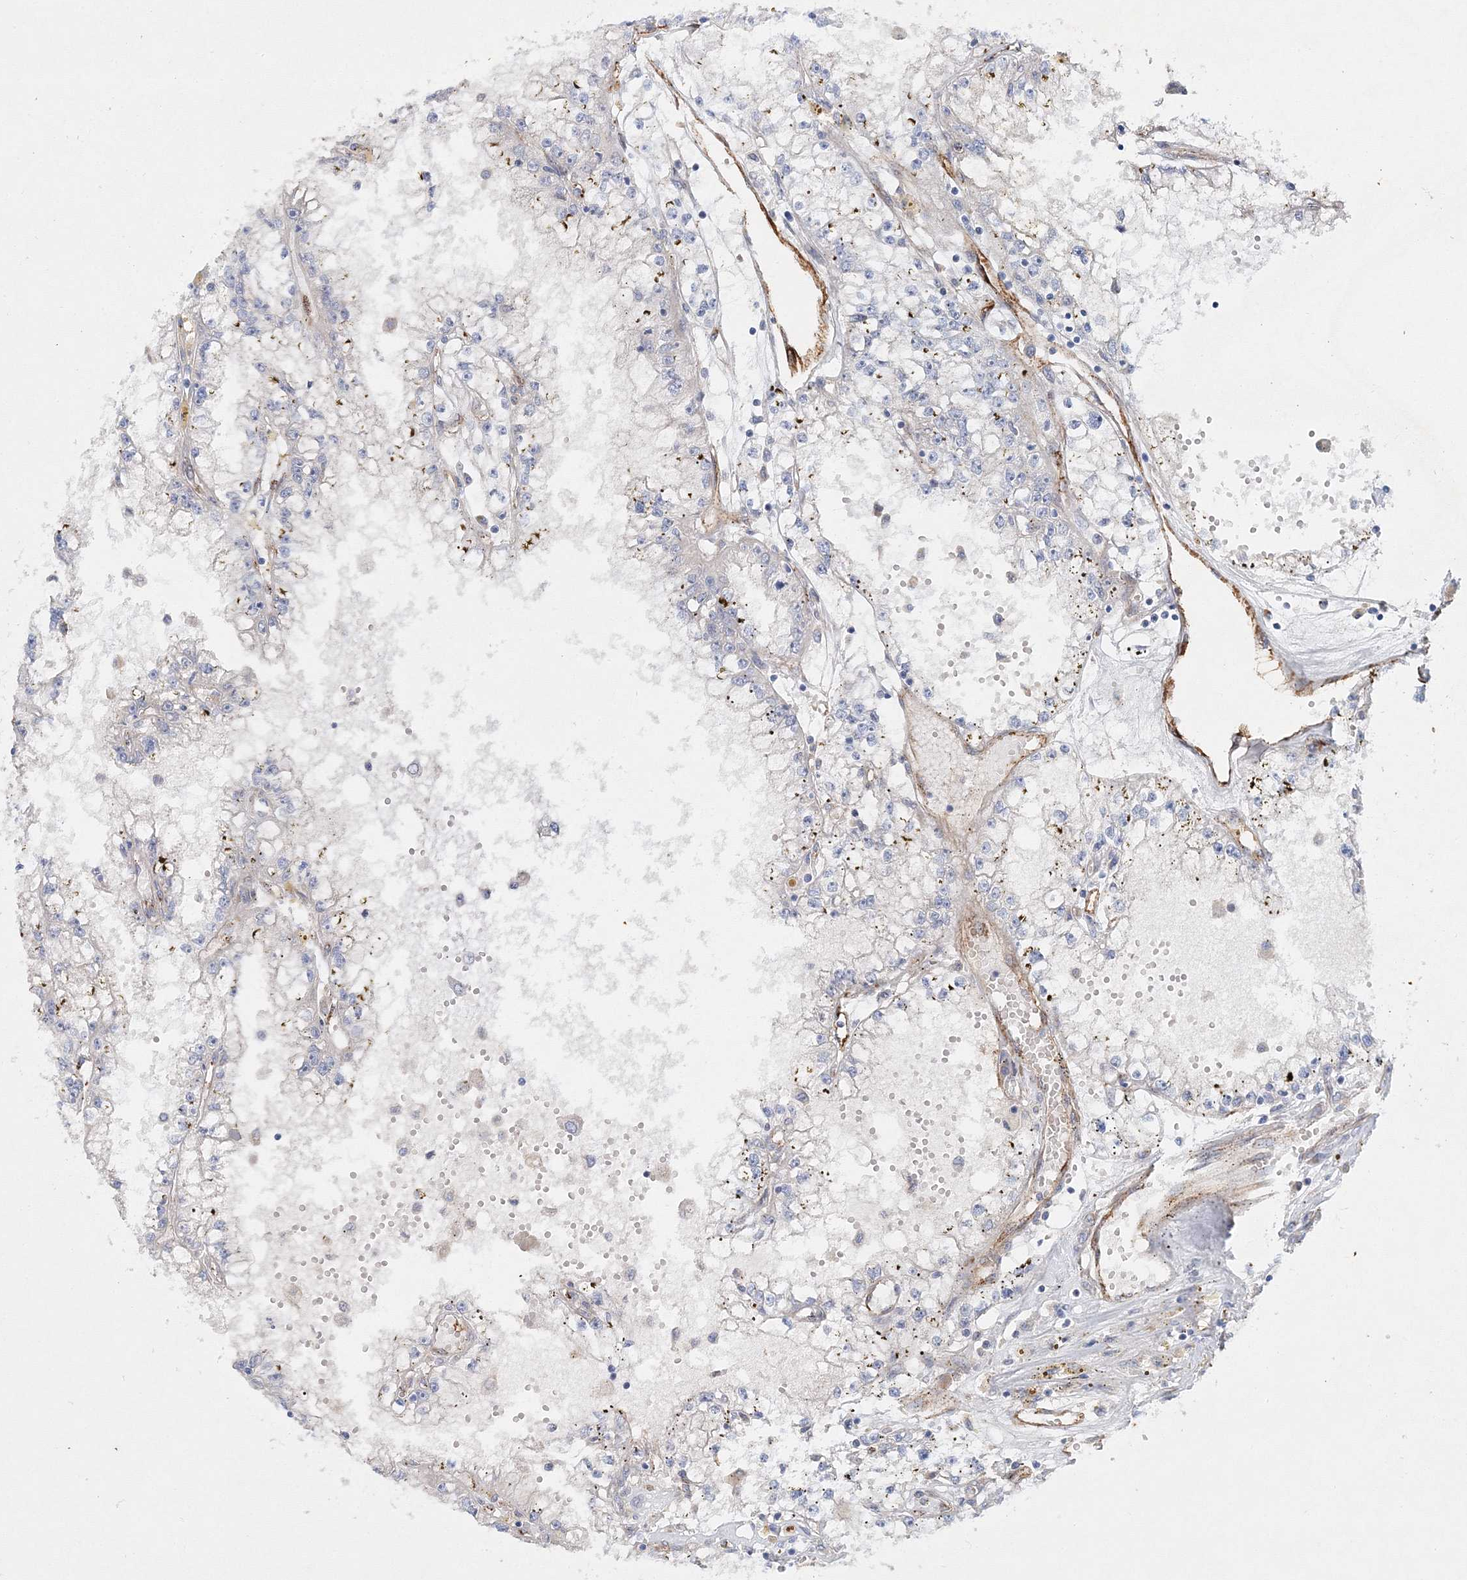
{"staining": {"intensity": "negative", "quantity": "none", "location": "none"}, "tissue": "renal cancer", "cell_type": "Tumor cells", "image_type": "cancer", "snomed": [{"axis": "morphology", "description": "Adenocarcinoma, NOS"}, {"axis": "topography", "description": "Kidney"}], "caption": "Immunohistochemical staining of renal cancer (adenocarcinoma) exhibits no significant expression in tumor cells.", "gene": "ZFYVE16", "patient": {"sex": "male", "age": 56}}